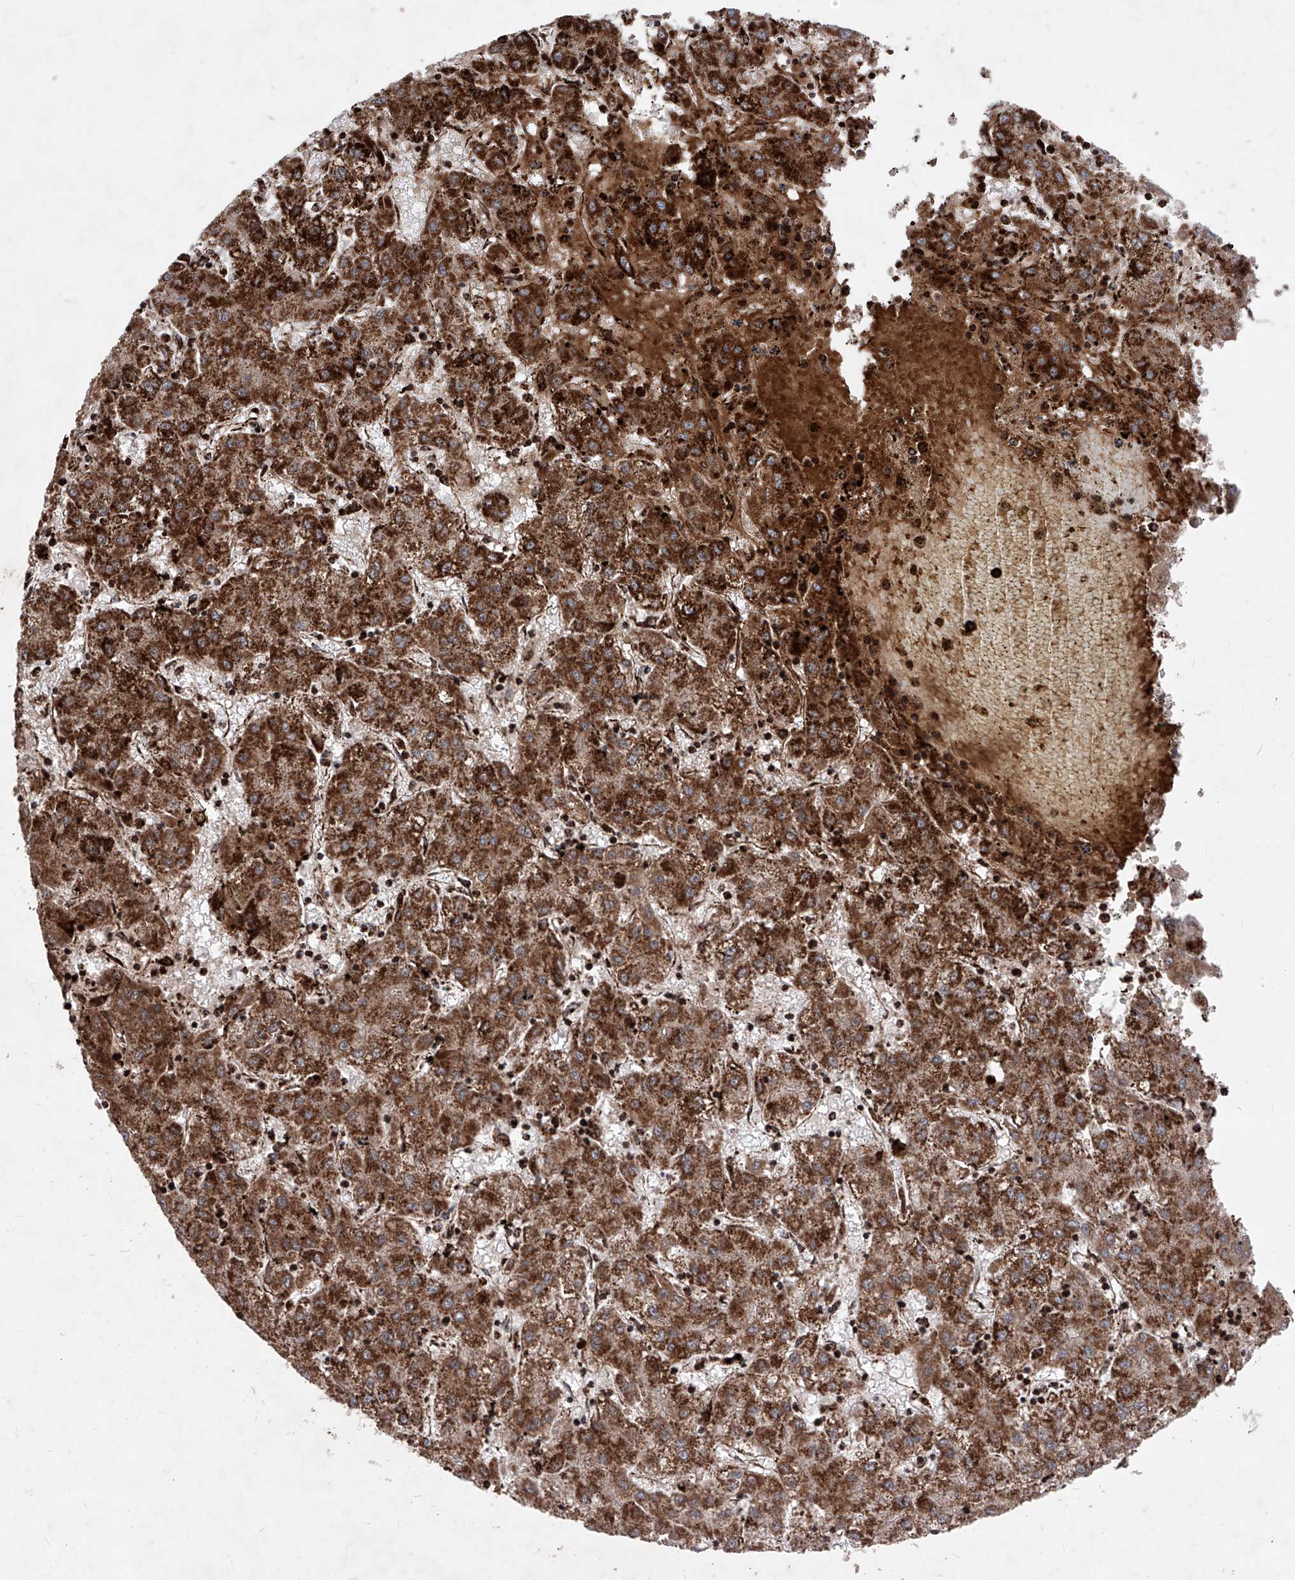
{"staining": {"intensity": "strong", "quantity": ">75%", "location": "cytoplasmic/membranous"}, "tissue": "liver cancer", "cell_type": "Tumor cells", "image_type": "cancer", "snomed": [{"axis": "morphology", "description": "Carcinoma, Hepatocellular, NOS"}, {"axis": "topography", "description": "Liver"}], "caption": "Immunohistochemistry histopathology image of neoplastic tissue: liver cancer stained using IHC shows high levels of strong protein expression localized specifically in the cytoplasmic/membranous of tumor cells, appearing as a cytoplasmic/membranous brown color.", "gene": "SEMA6A", "patient": {"sex": "male", "age": 72}}